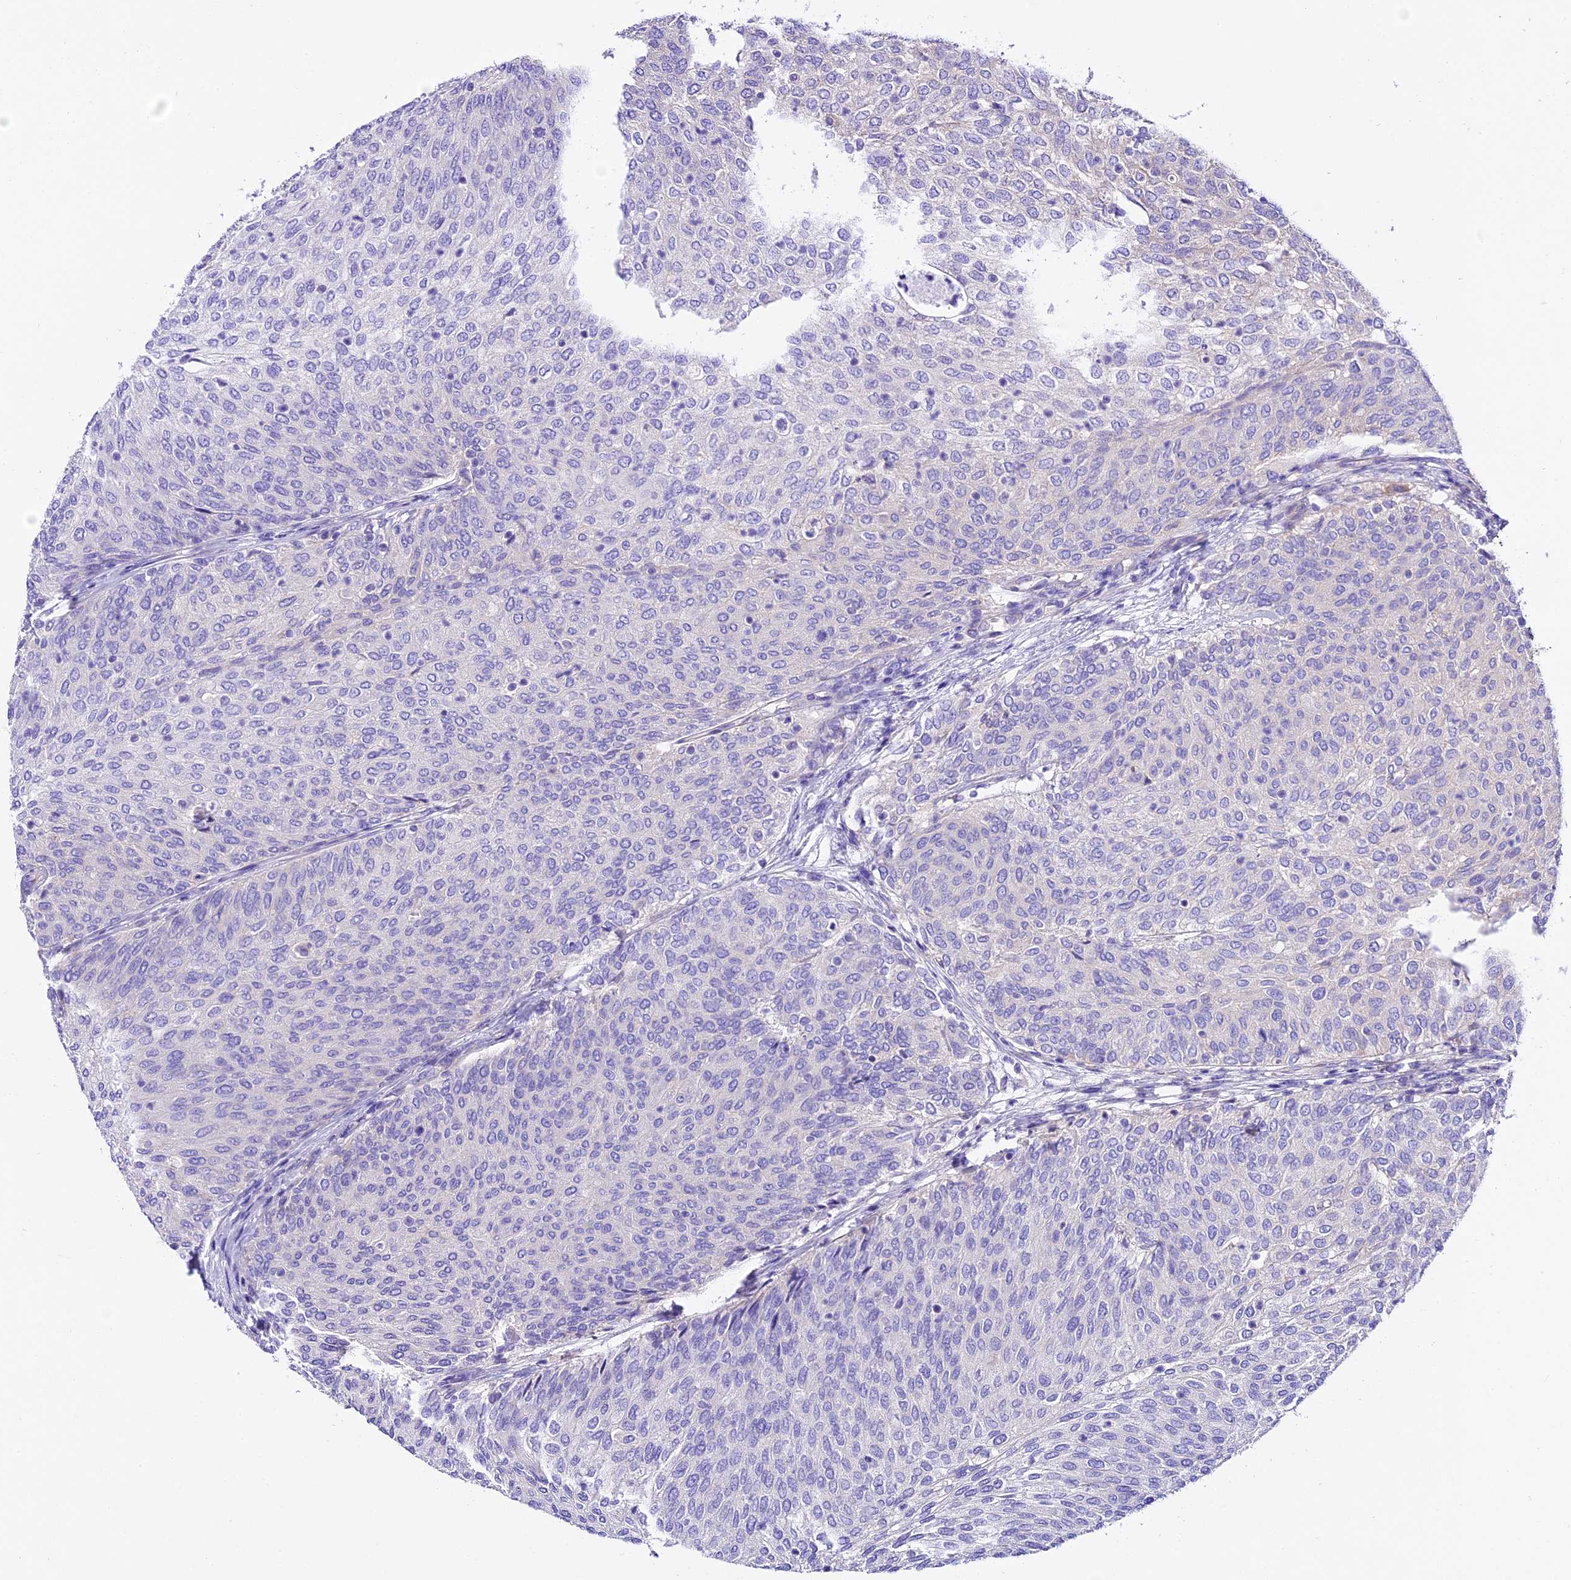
{"staining": {"intensity": "negative", "quantity": "none", "location": "none"}, "tissue": "urothelial cancer", "cell_type": "Tumor cells", "image_type": "cancer", "snomed": [{"axis": "morphology", "description": "Urothelial carcinoma, Low grade"}, {"axis": "topography", "description": "Urinary bladder"}], "caption": "Tumor cells show no significant protein staining in urothelial cancer.", "gene": "PEMT", "patient": {"sex": "female", "age": 79}}